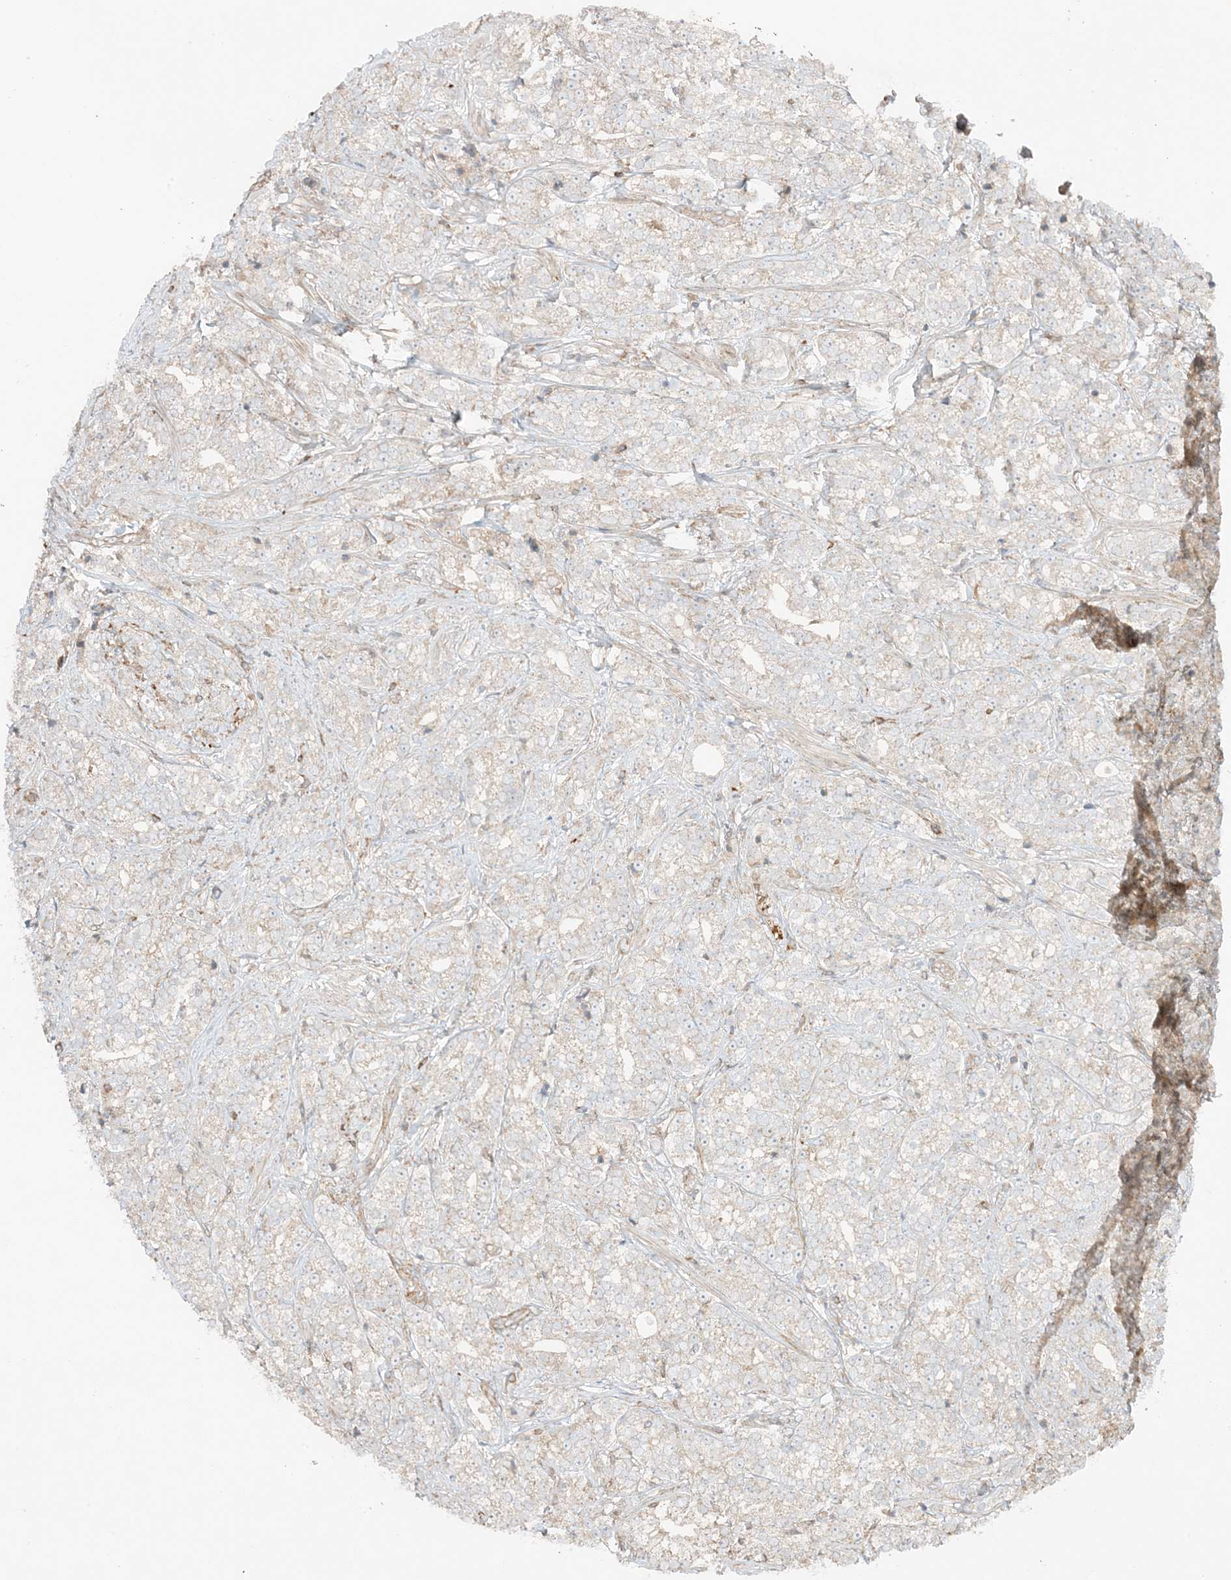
{"staining": {"intensity": "negative", "quantity": "none", "location": "none"}, "tissue": "prostate cancer", "cell_type": "Tumor cells", "image_type": "cancer", "snomed": [{"axis": "morphology", "description": "Adenocarcinoma, High grade"}, {"axis": "topography", "description": "Prostate"}], "caption": "This is an IHC histopathology image of prostate high-grade adenocarcinoma. There is no staining in tumor cells.", "gene": "SLC25A12", "patient": {"sex": "male", "age": 69}}